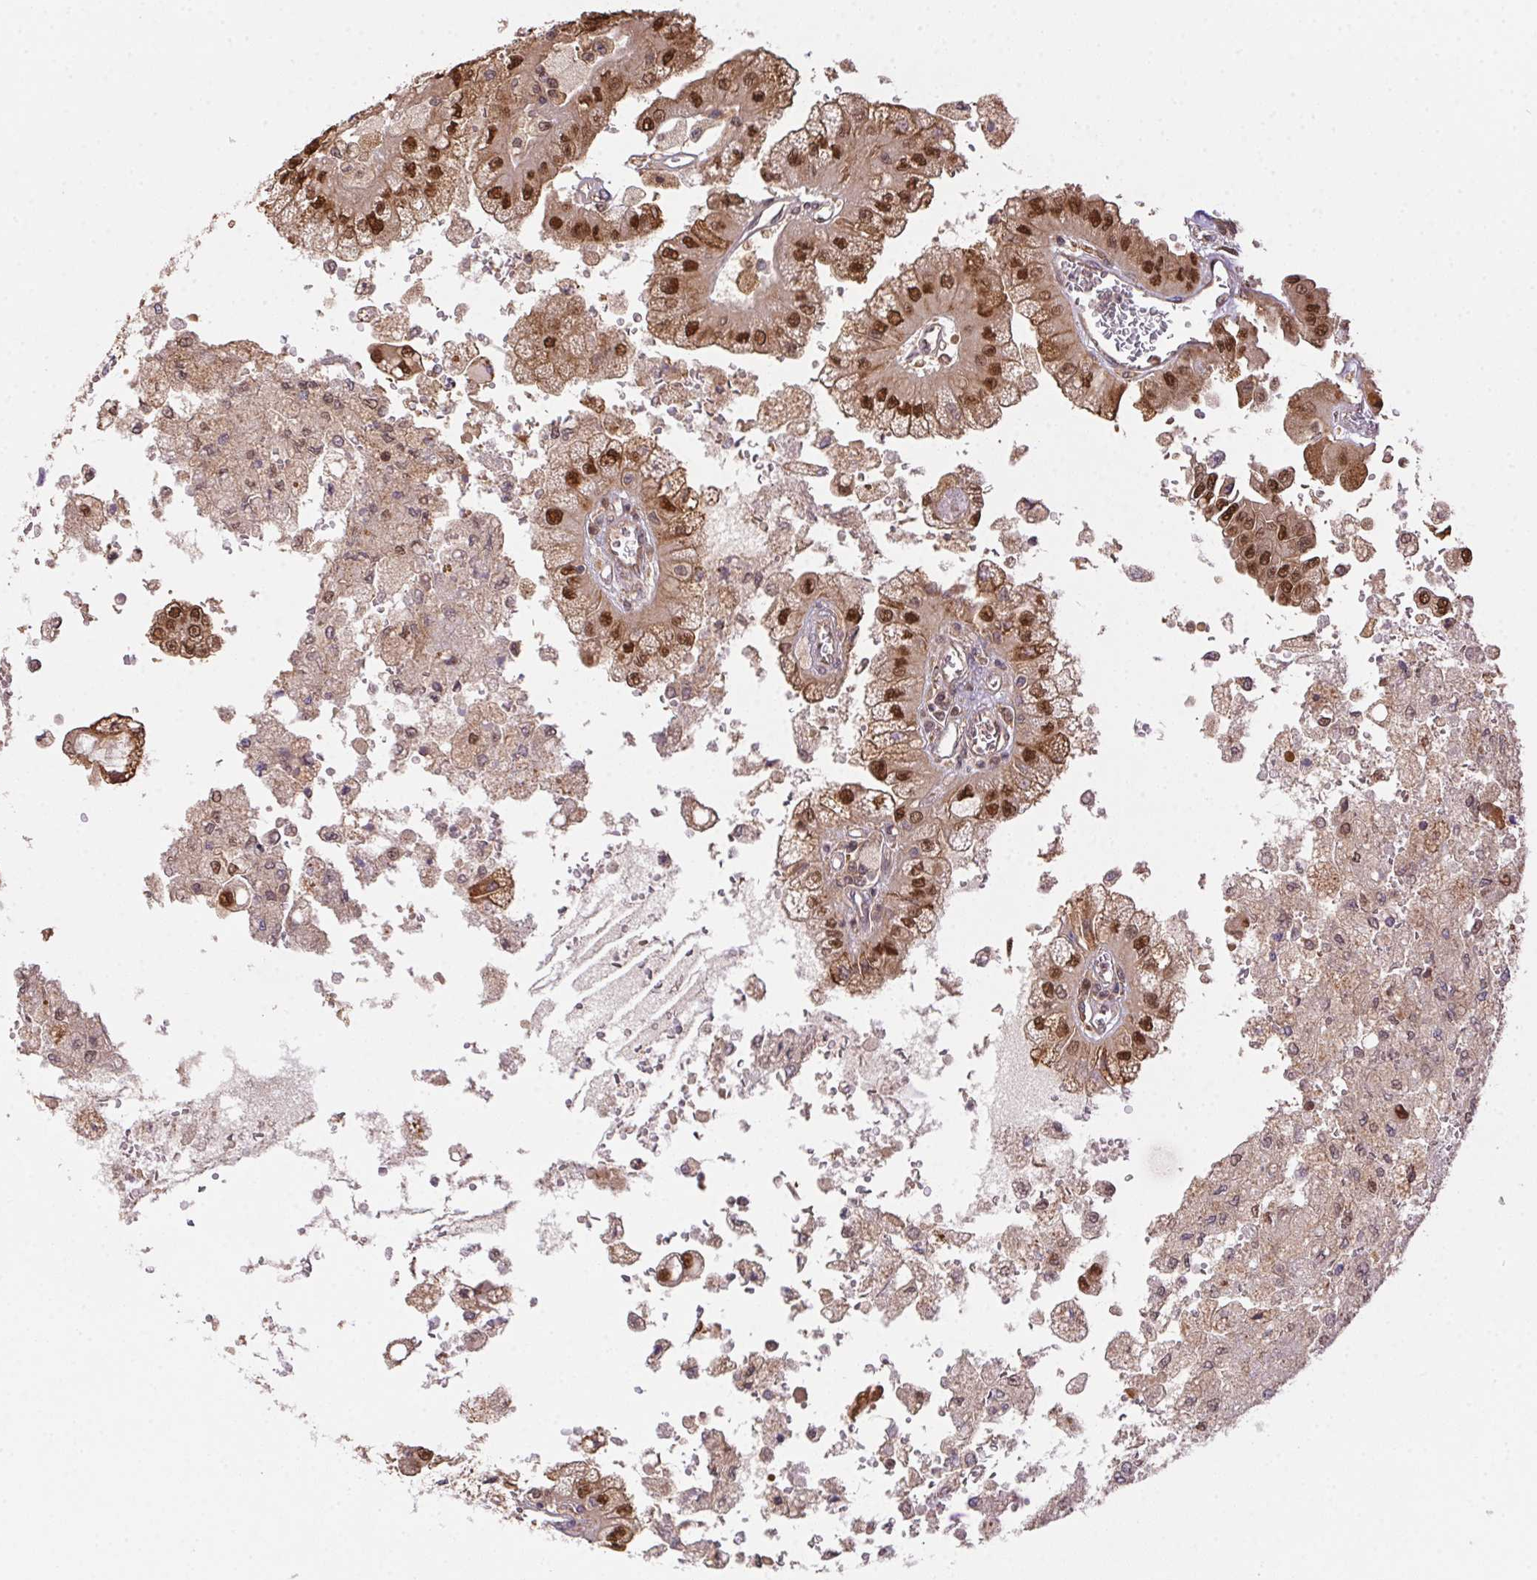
{"staining": {"intensity": "strong", "quantity": ">75%", "location": "cytoplasmic/membranous,nuclear"}, "tissue": "renal cancer", "cell_type": "Tumor cells", "image_type": "cancer", "snomed": [{"axis": "morphology", "description": "Adenocarcinoma, NOS"}, {"axis": "topography", "description": "Kidney"}], "caption": "A high-resolution image shows immunohistochemistry staining of renal adenocarcinoma, which reveals strong cytoplasmic/membranous and nuclear staining in about >75% of tumor cells.", "gene": "MEX3D", "patient": {"sex": "male", "age": 58}}